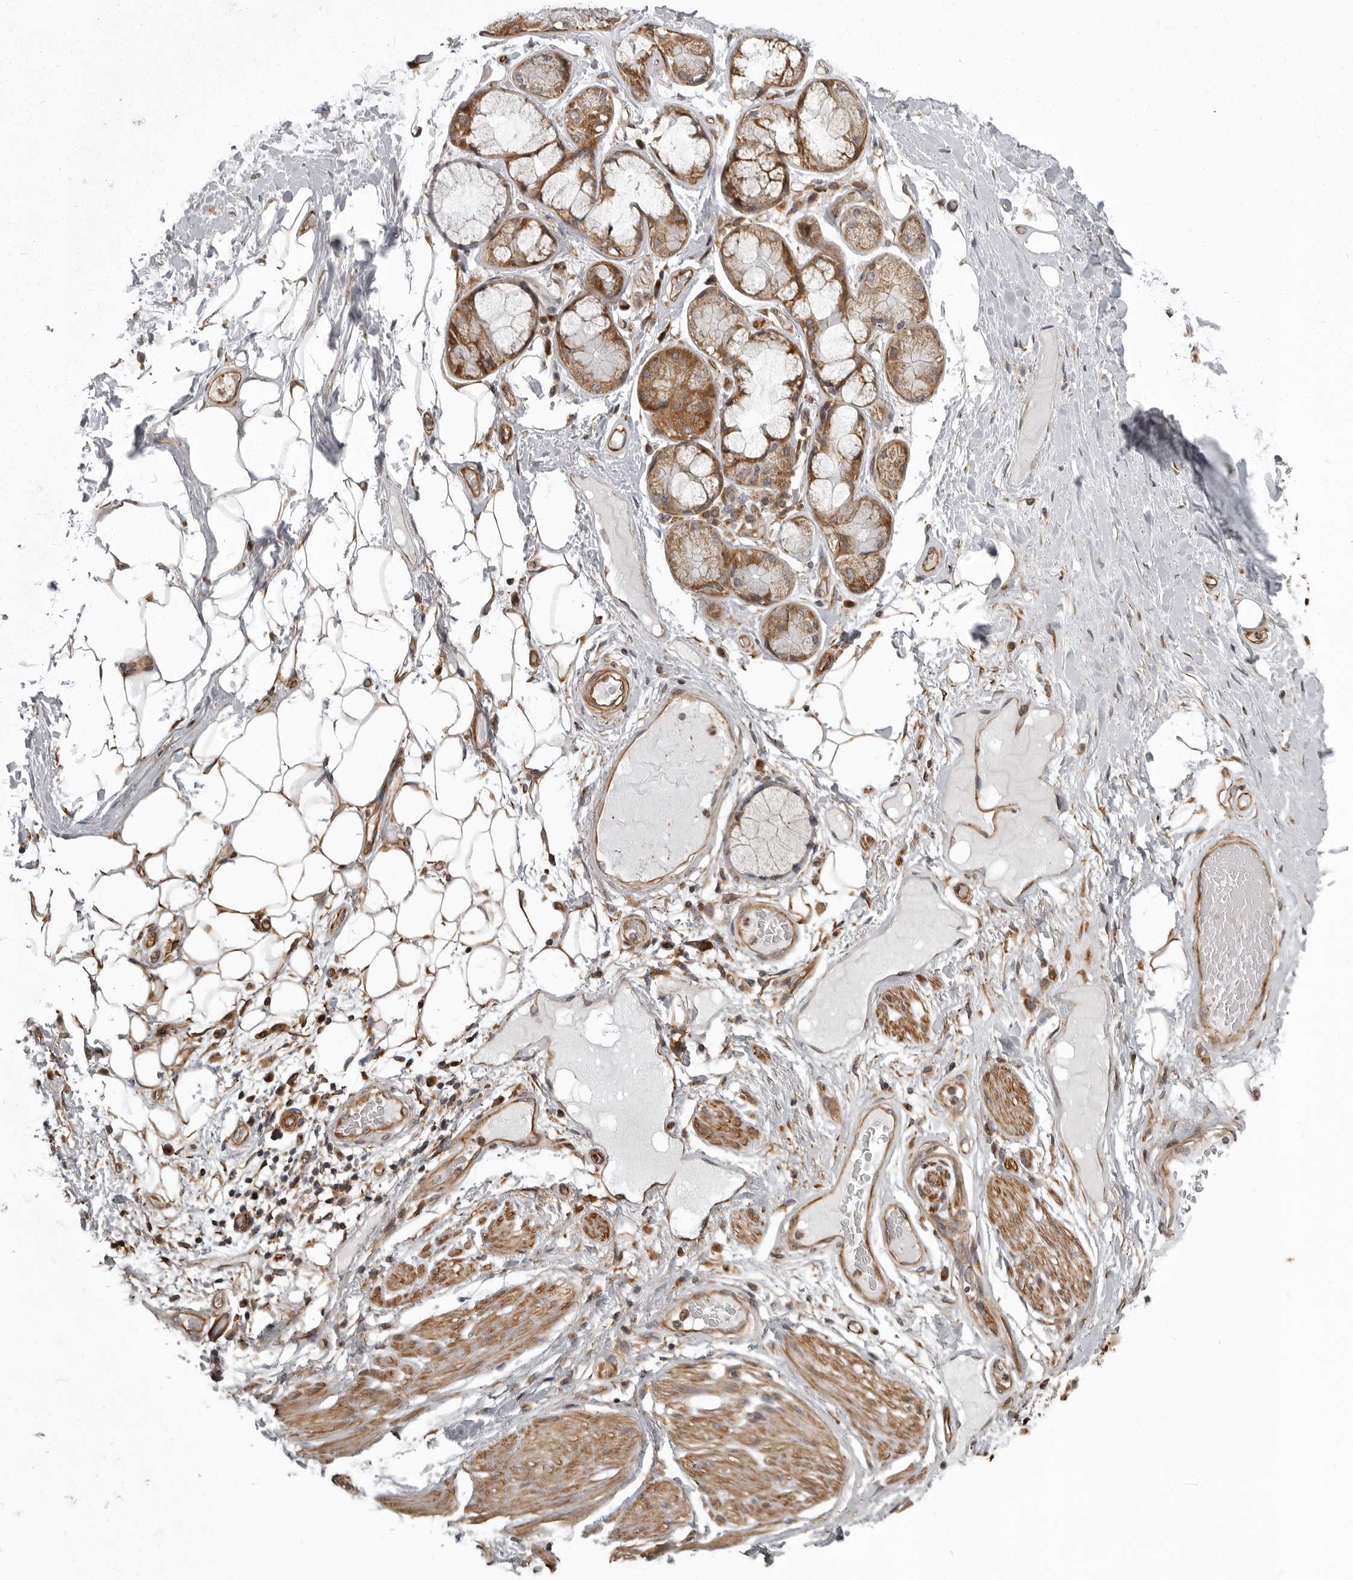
{"staining": {"intensity": "moderate", "quantity": "25%-75%", "location": "cytoplasmic/membranous"}, "tissue": "adipose tissue", "cell_type": "Adipocytes", "image_type": "normal", "snomed": [{"axis": "morphology", "description": "Normal tissue, NOS"}, {"axis": "topography", "description": "Bronchus"}], "caption": "Immunohistochemistry of normal adipose tissue displays medium levels of moderate cytoplasmic/membranous staining in approximately 25%-75% of adipocytes.", "gene": "ZNRF1", "patient": {"sex": "male", "age": 66}}